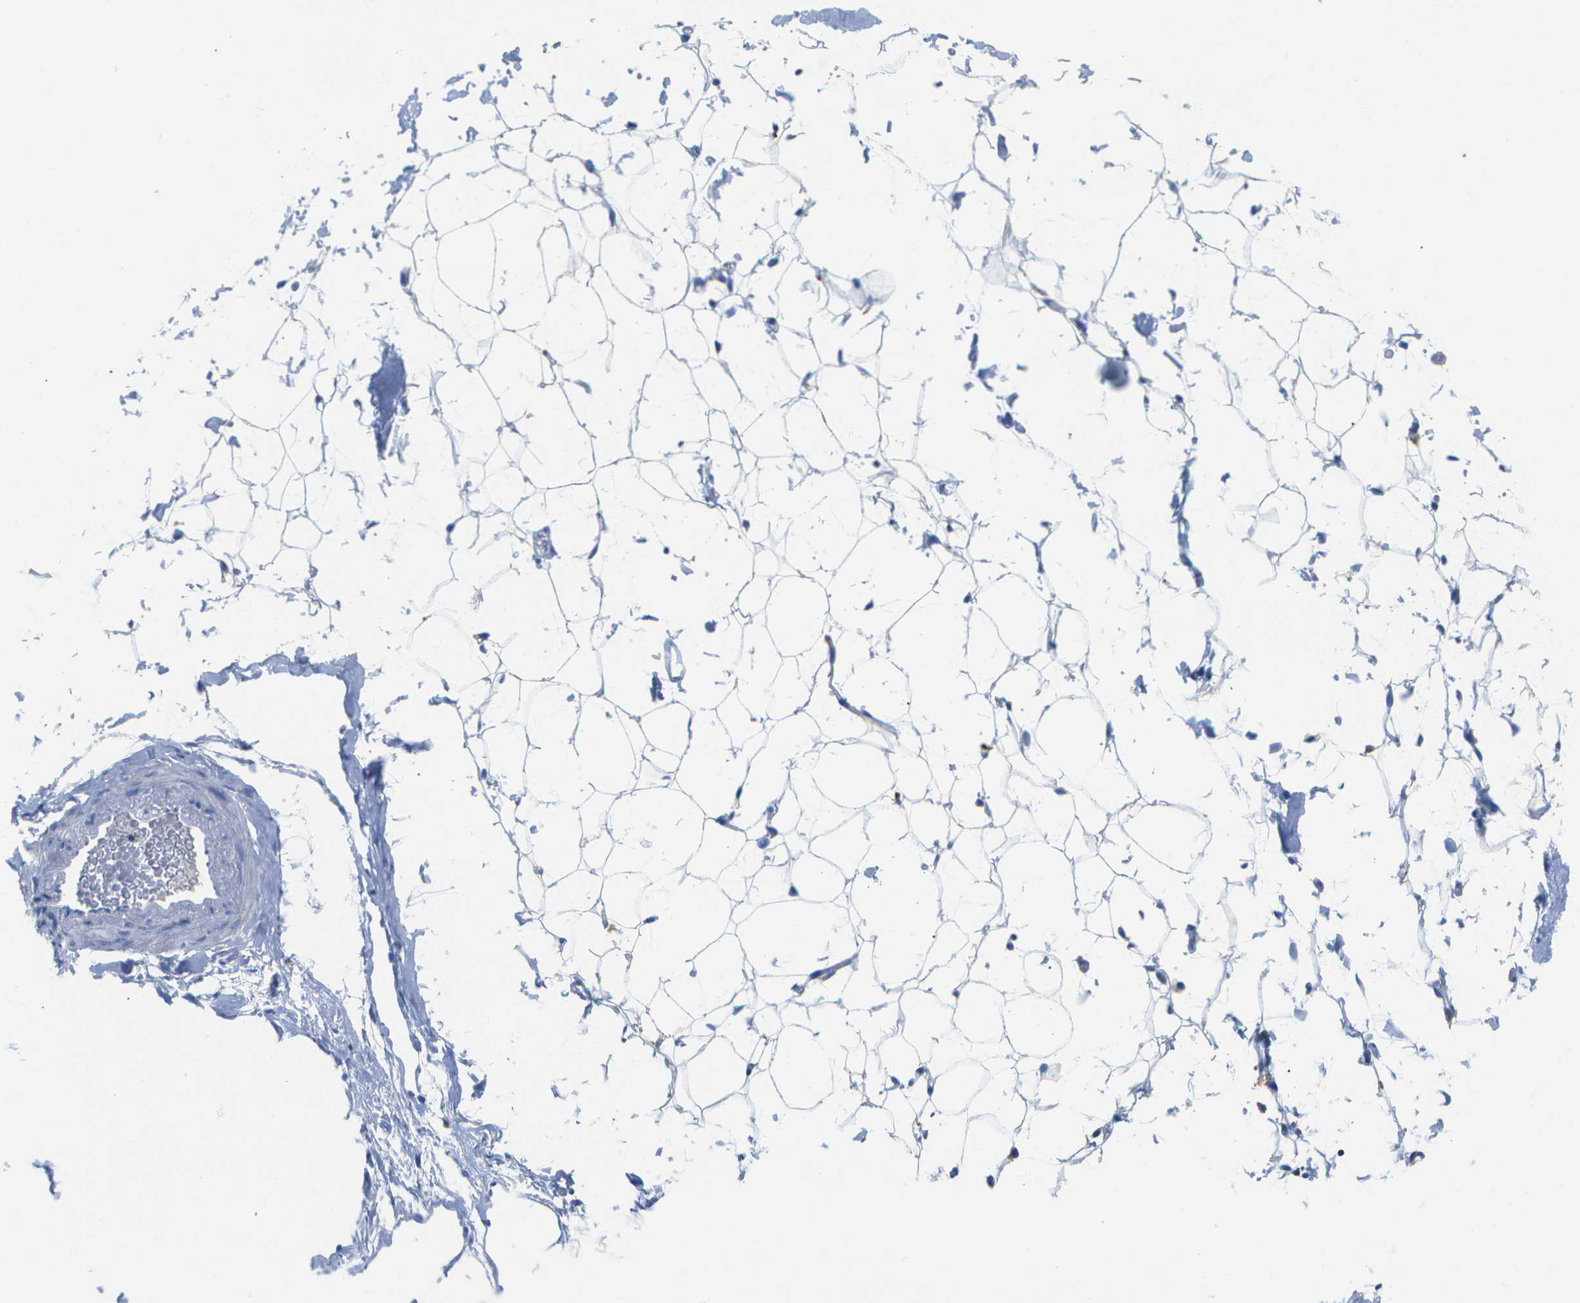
{"staining": {"intensity": "negative", "quantity": "none", "location": "none"}, "tissue": "adipose tissue", "cell_type": "Adipocytes", "image_type": "normal", "snomed": [{"axis": "morphology", "description": "Normal tissue, NOS"}, {"axis": "topography", "description": "Breast"}, {"axis": "topography", "description": "Soft tissue"}], "caption": "Immunohistochemistry histopathology image of unremarkable adipose tissue stained for a protein (brown), which reveals no expression in adipocytes.", "gene": "MS4A1", "patient": {"sex": "female", "age": 75}}